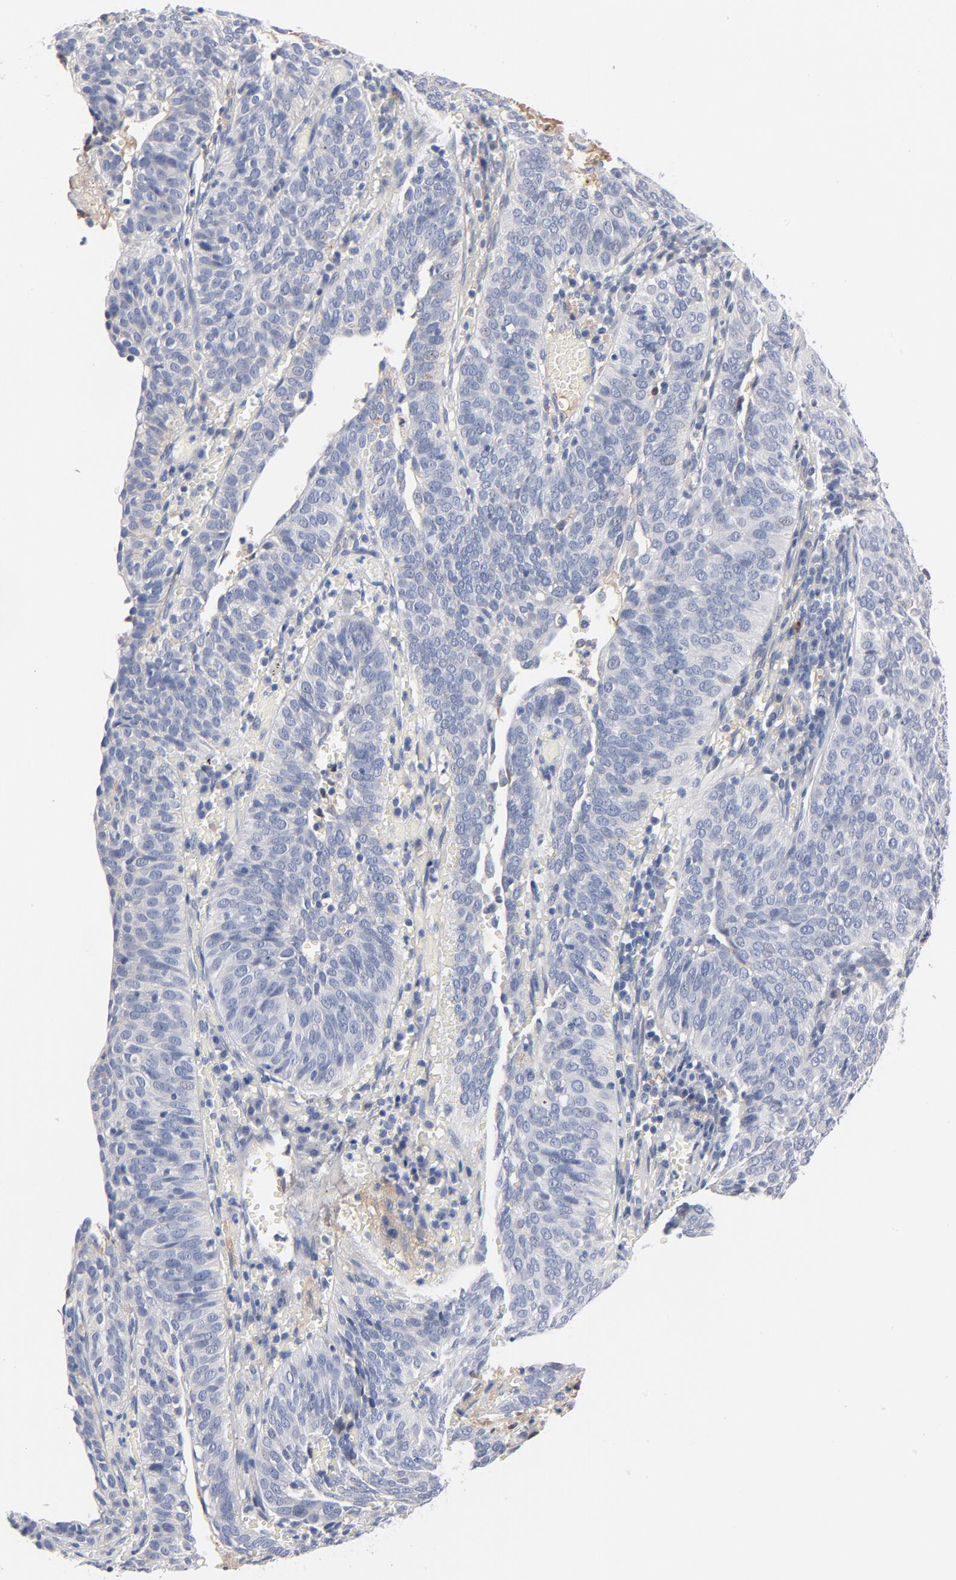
{"staining": {"intensity": "negative", "quantity": "none", "location": "none"}, "tissue": "cervical cancer", "cell_type": "Tumor cells", "image_type": "cancer", "snomed": [{"axis": "morphology", "description": "Squamous cell carcinoma, NOS"}, {"axis": "topography", "description": "Cervix"}], "caption": "Micrograph shows no protein expression in tumor cells of squamous cell carcinoma (cervical) tissue. (Brightfield microscopy of DAB immunohistochemistry (IHC) at high magnification).", "gene": "SERPINA4", "patient": {"sex": "female", "age": 39}}